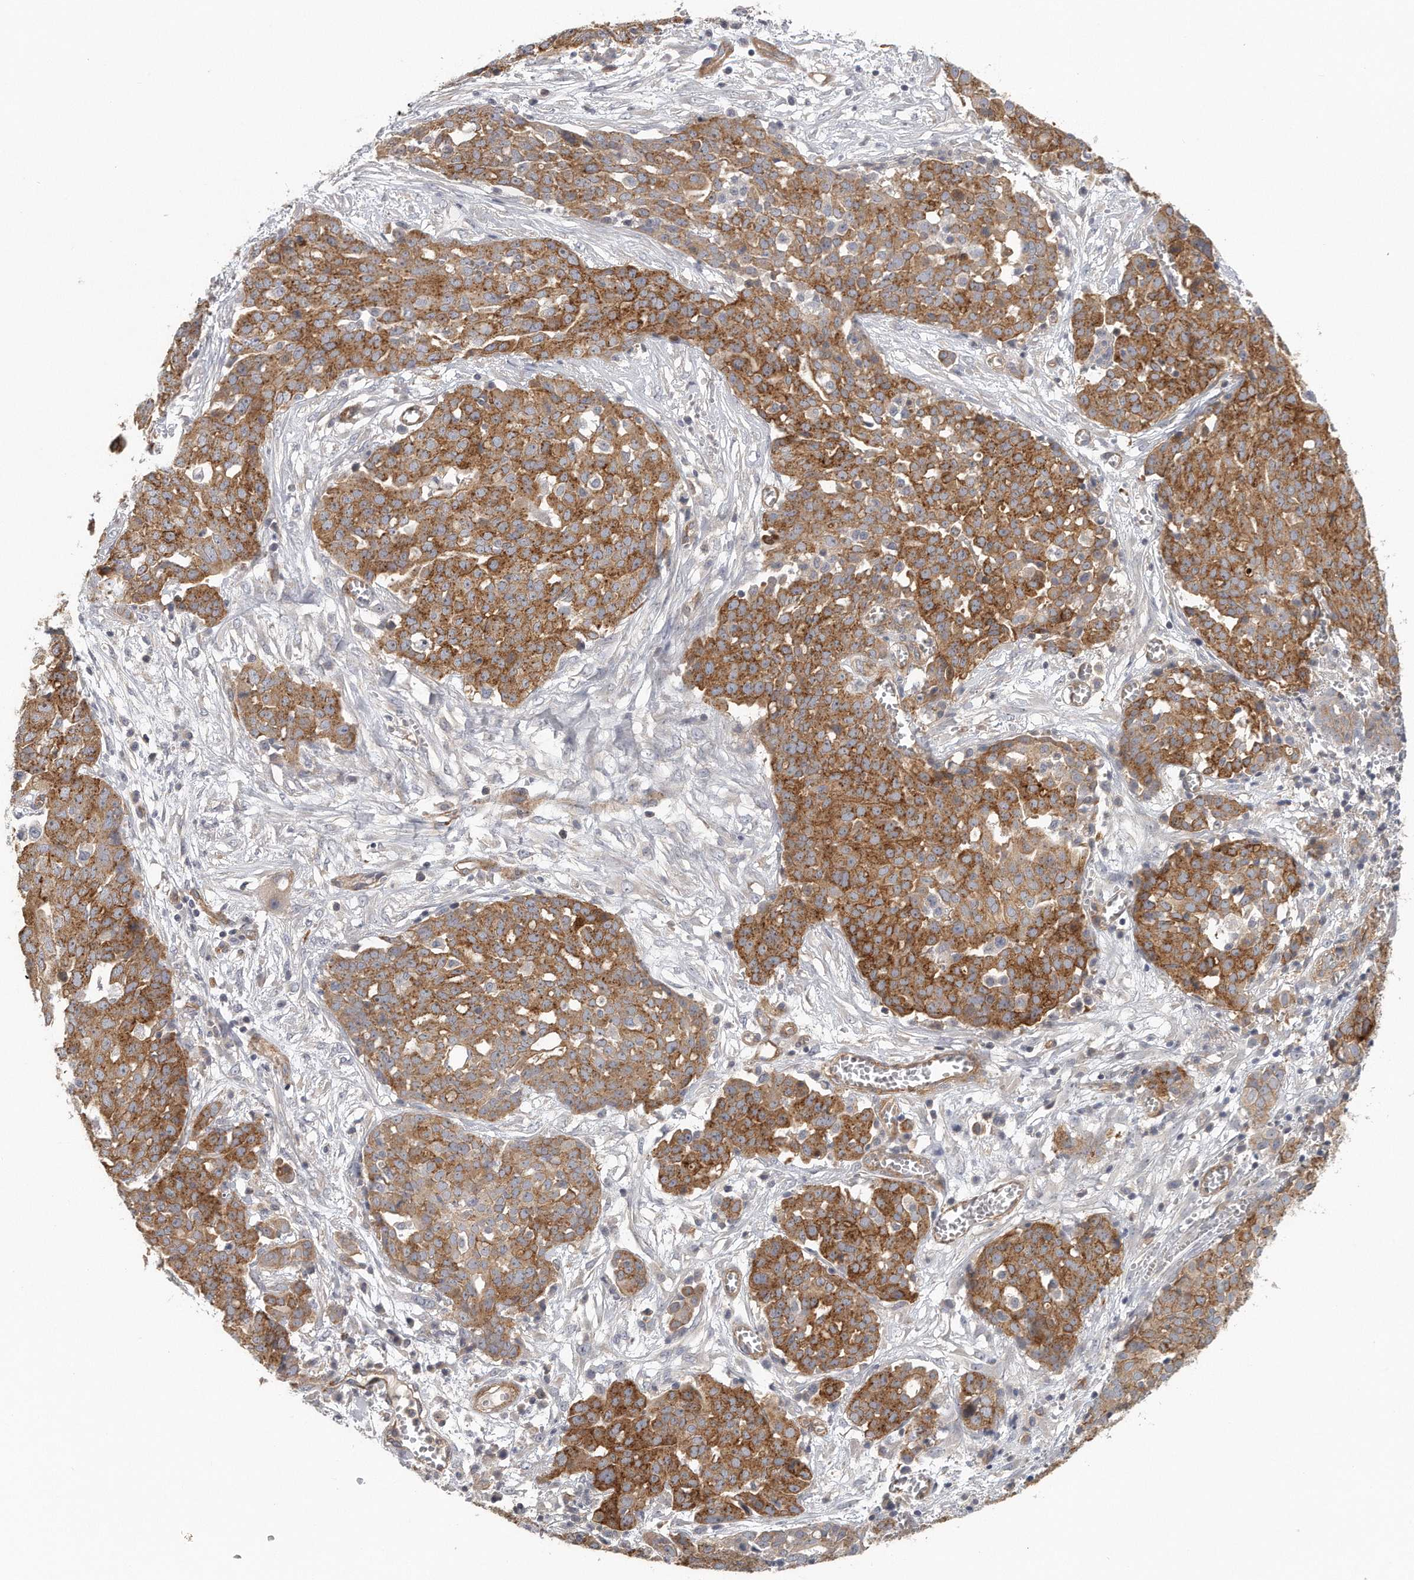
{"staining": {"intensity": "strong", "quantity": ">75%", "location": "cytoplasmic/membranous"}, "tissue": "ovarian cancer", "cell_type": "Tumor cells", "image_type": "cancer", "snomed": [{"axis": "morphology", "description": "Cystadenocarcinoma, serous, NOS"}, {"axis": "topography", "description": "Soft tissue"}, {"axis": "topography", "description": "Ovary"}], "caption": "There is high levels of strong cytoplasmic/membranous staining in tumor cells of serous cystadenocarcinoma (ovarian), as demonstrated by immunohistochemical staining (brown color).", "gene": "MTERF4", "patient": {"sex": "female", "age": 57}}